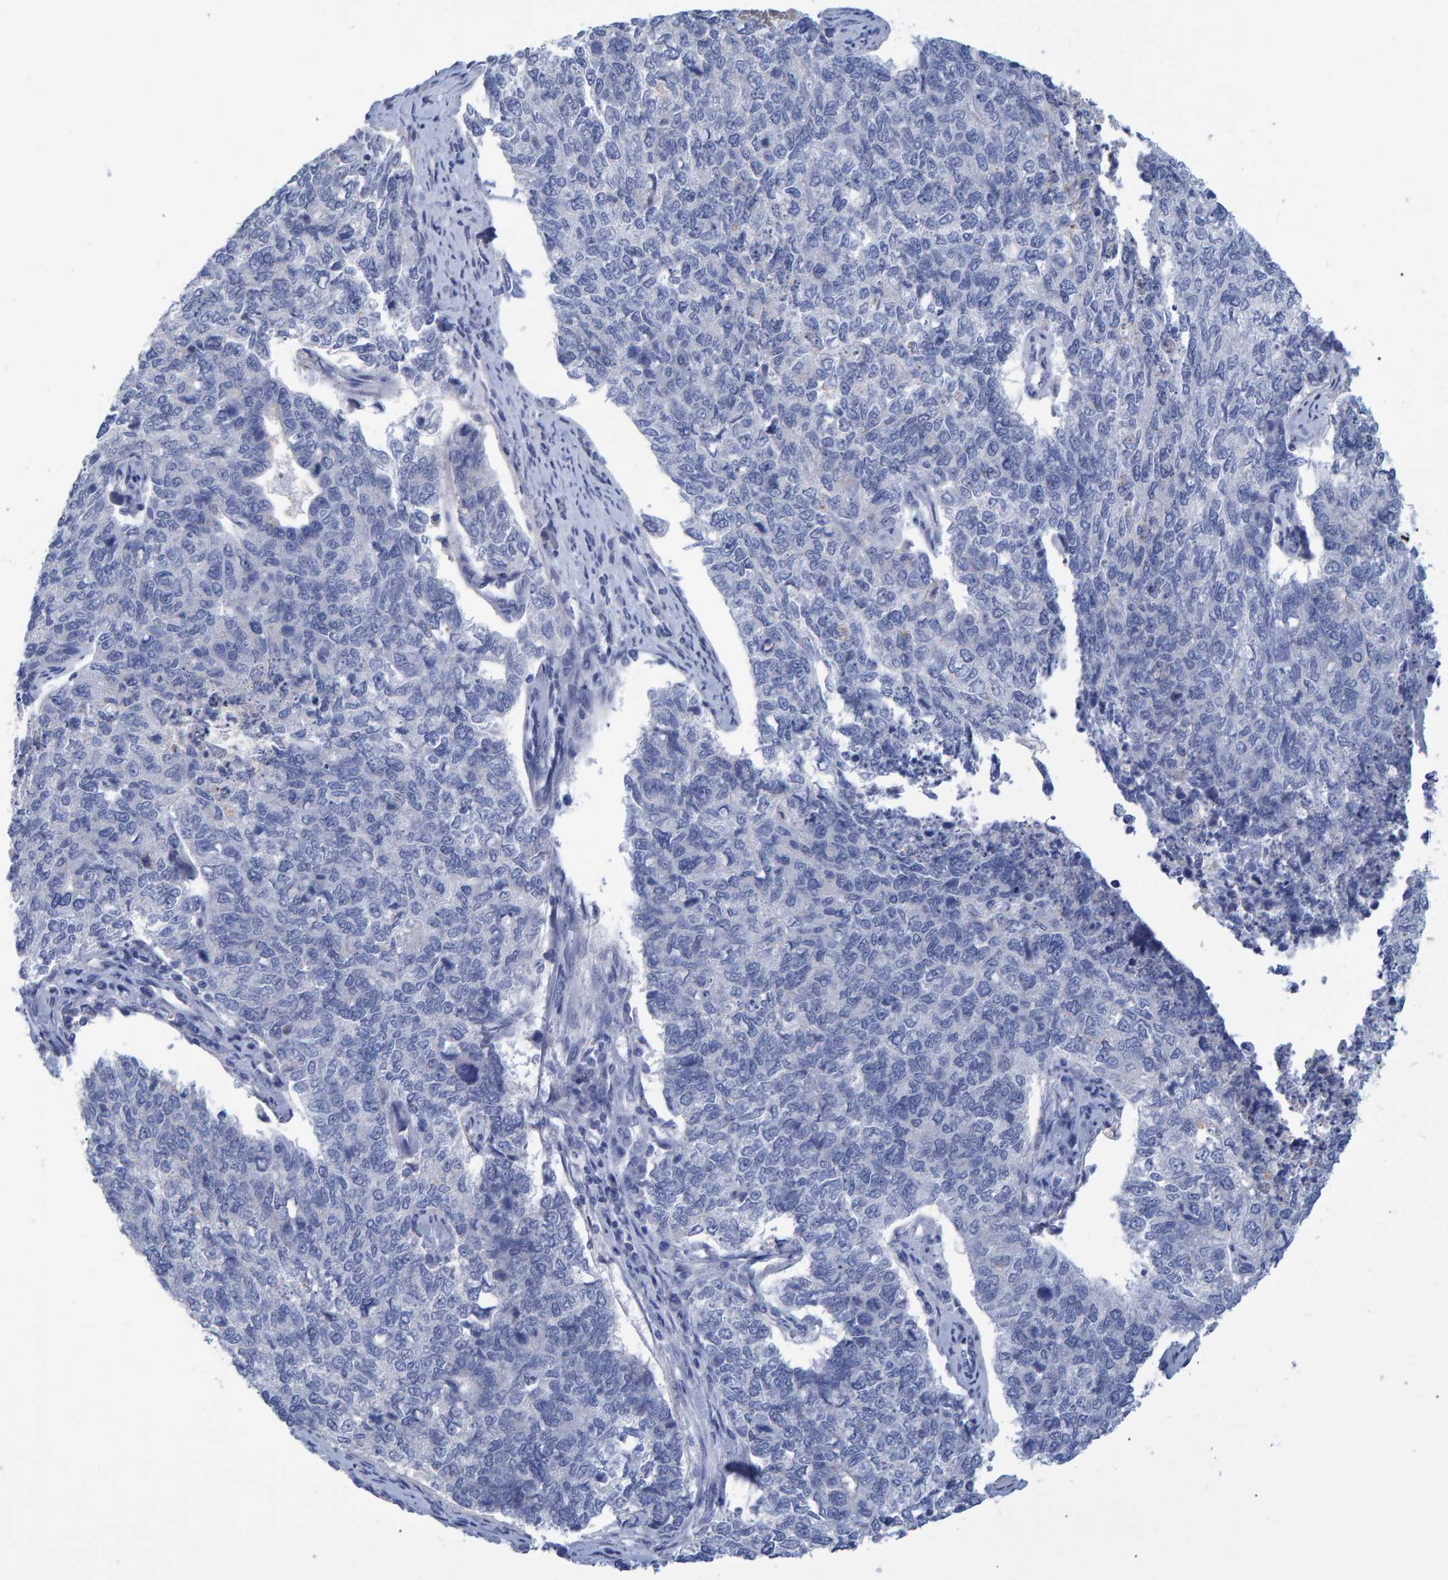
{"staining": {"intensity": "negative", "quantity": "none", "location": "none"}, "tissue": "cervical cancer", "cell_type": "Tumor cells", "image_type": "cancer", "snomed": [{"axis": "morphology", "description": "Squamous cell carcinoma, NOS"}, {"axis": "topography", "description": "Cervix"}], "caption": "IHC photomicrograph of neoplastic tissue: human squamous cell carcinoma (cervical) stained with DAB (3,3'-diaminobenzidine) exhibits no significant protein staining in tumor cells.", "gene": "PROCA1", "patient": {"sex": "female", "age": 63}}